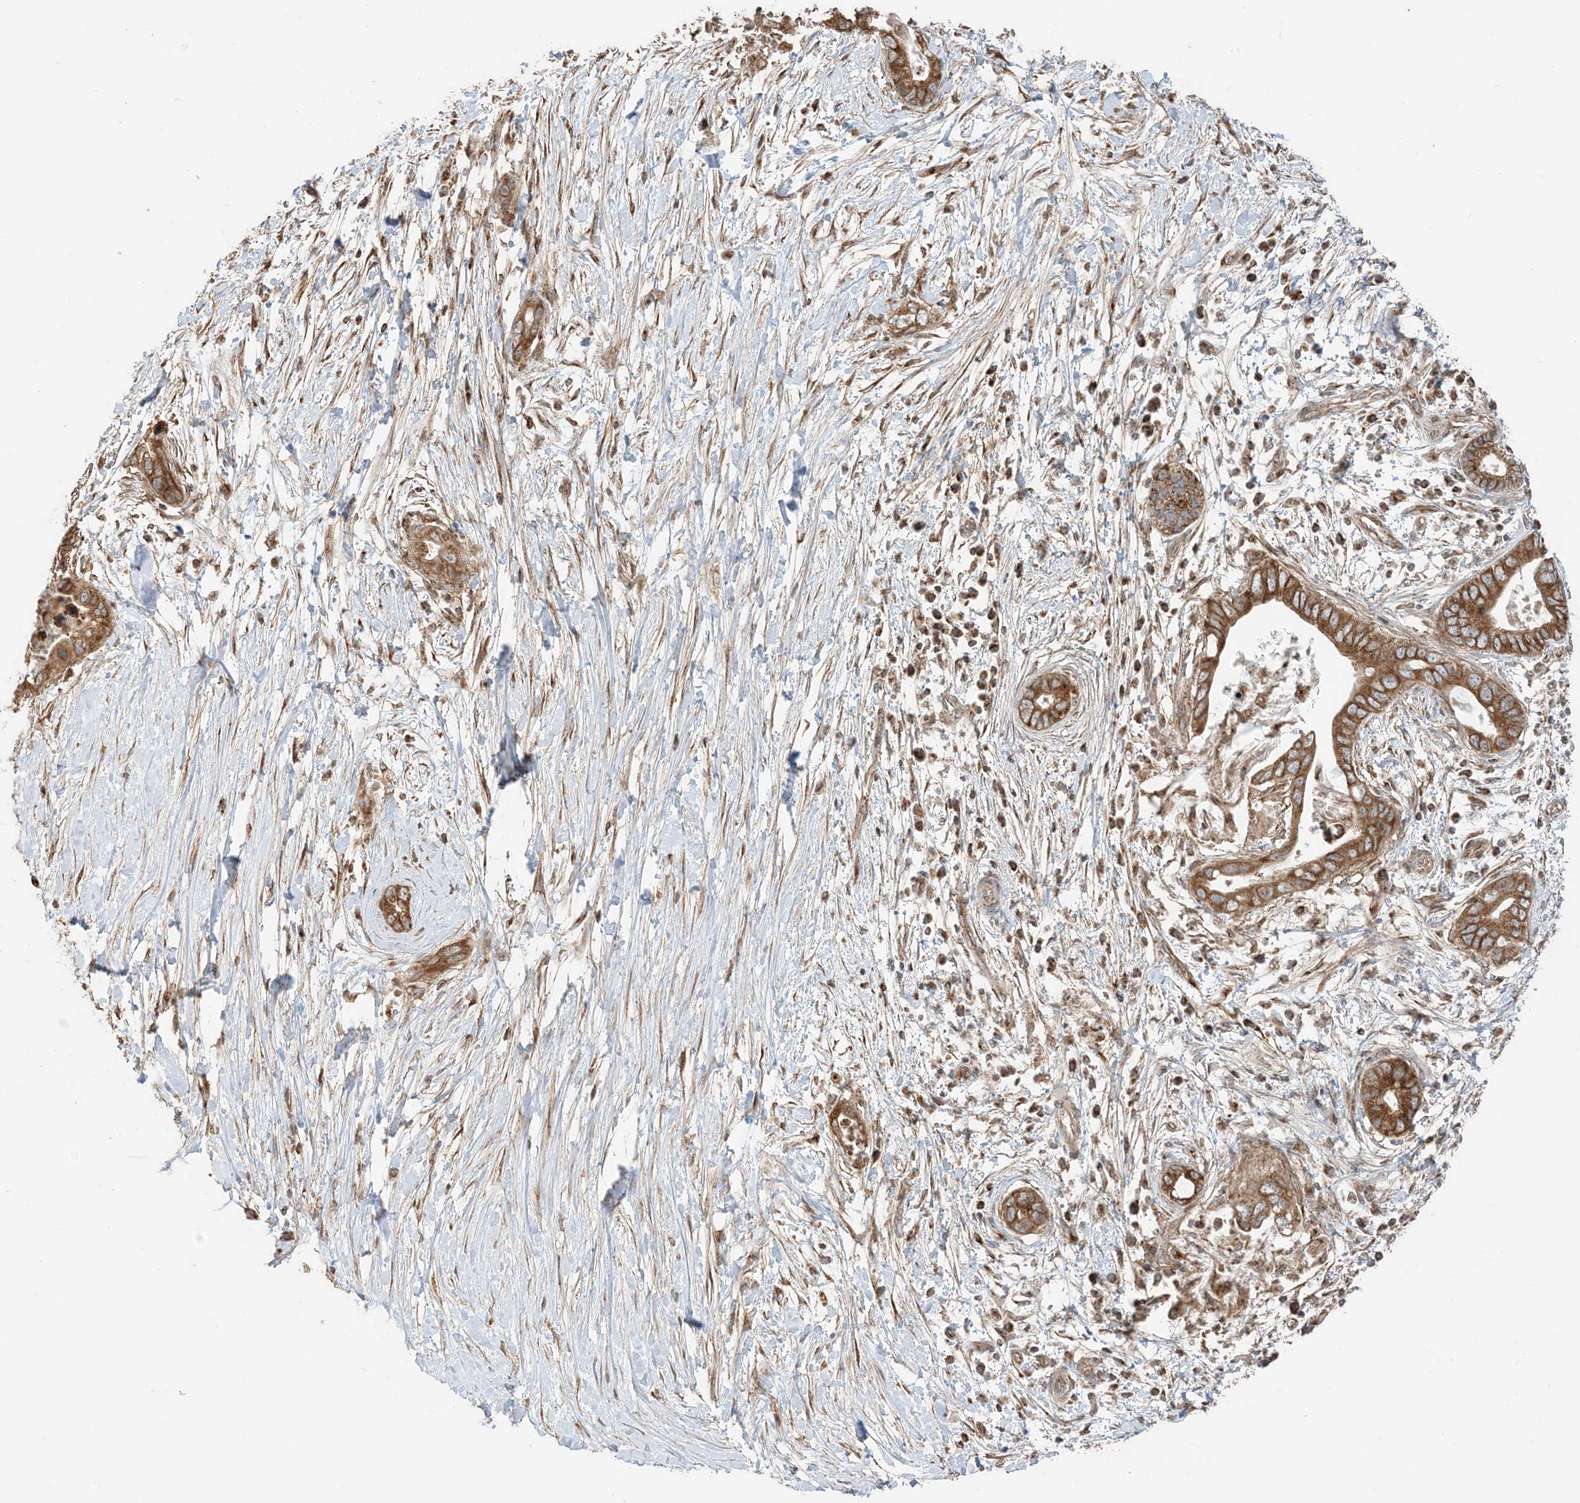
{"staining": {"intensity": "strong", "quantity": ">75%", "location": "cytoplasmic/membranous"}, "tissue": "pancreatic cancer", "cell_type": "Tumor cells", "image_type": "cancer", "snomed": [{"axis": "morphology", "description": "Adenocarcinoma, NOS"}, {"axis": "topography", "description": "Pancreas"}], "caption": "Approximately >75% of tumor cells in human pancreatic adenocarcinoma show strong cytoplasmic/membranous protein positivity as visualized by brown immunohistochemical staining.", "gene": "N4BP3", "patient": {"sex": "male", "age": 75}}